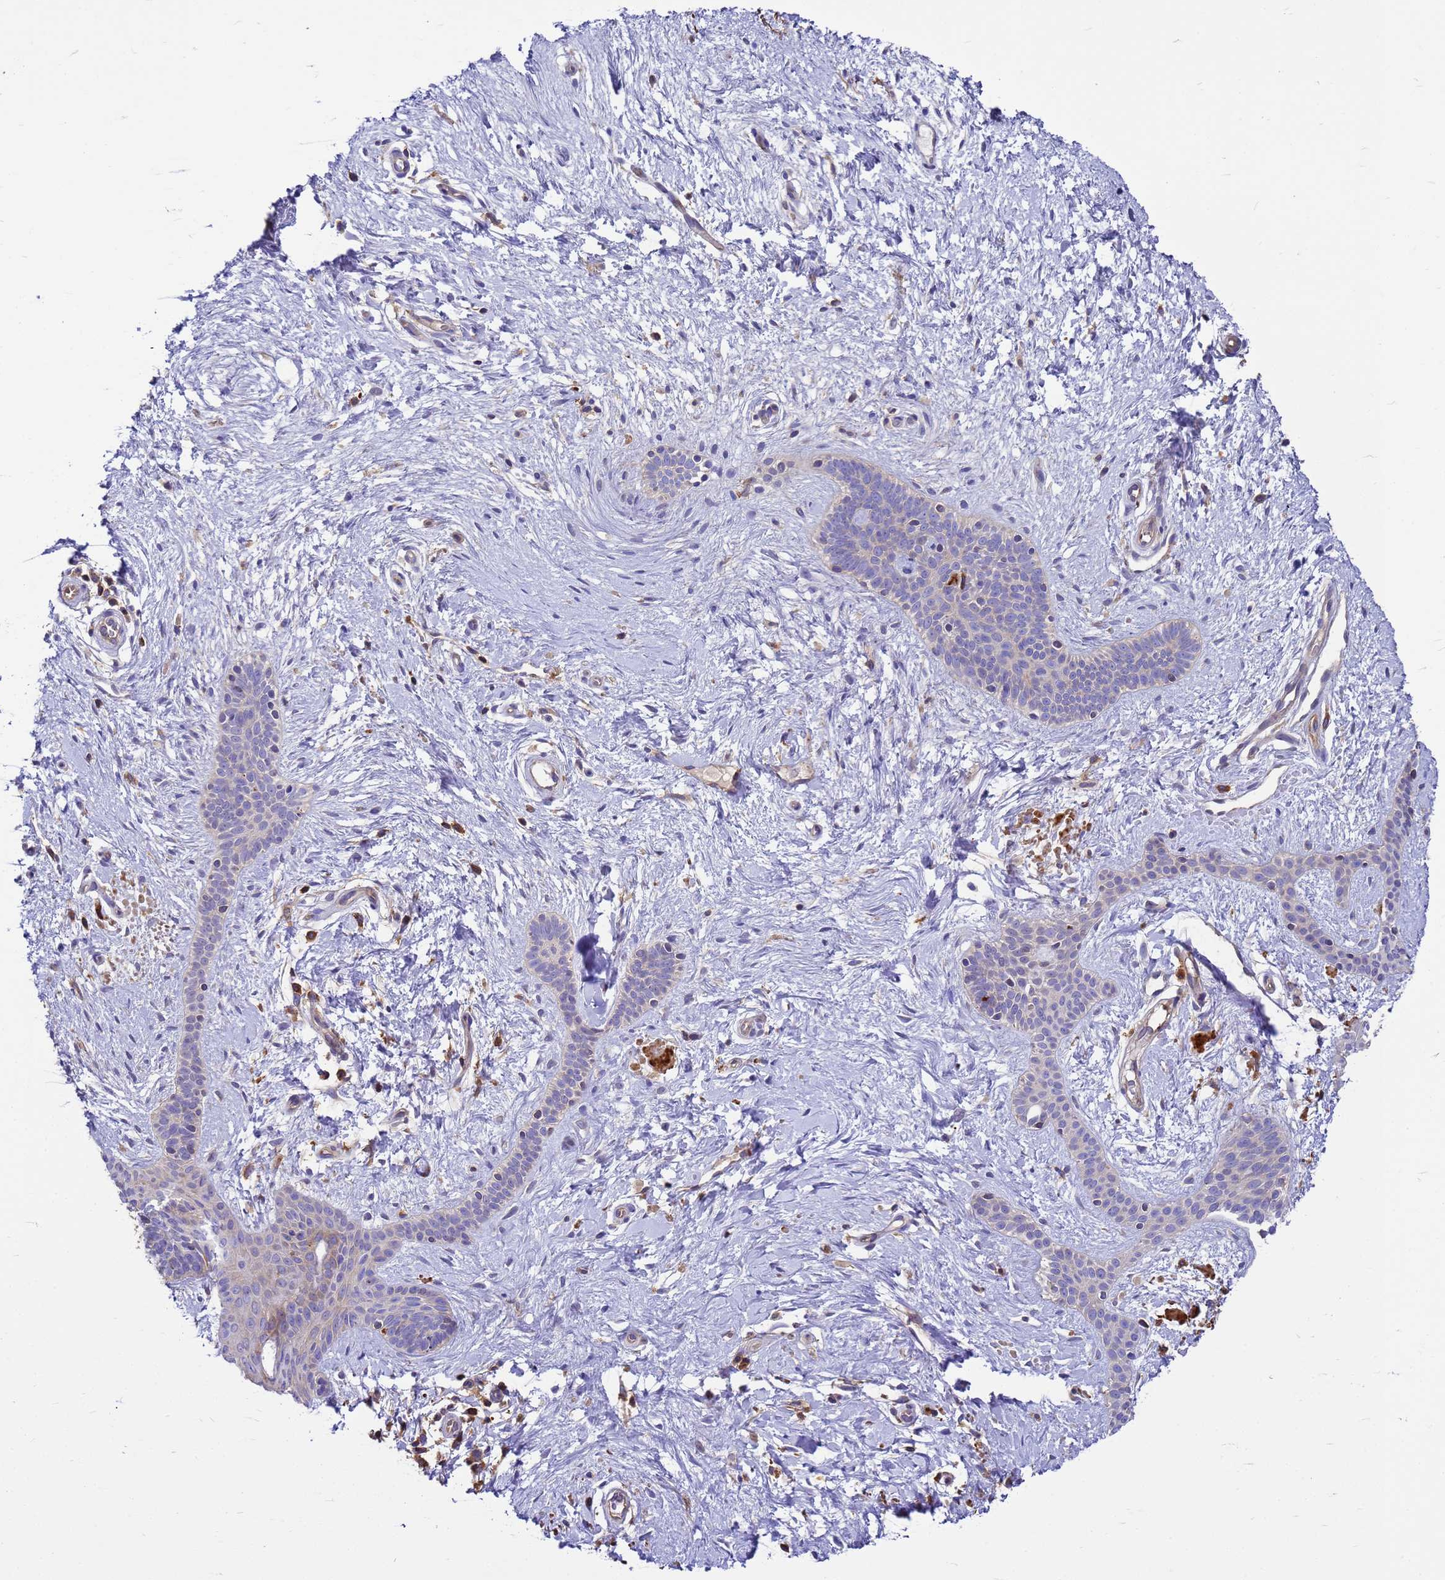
{"staining": {"intensity": "negative", "quantity": "none", "location": "none"}, "tissue": "skin cancer", "cell_type": "Tumor cells", "image_type": "cancer", "snomed": [{"axis": "morphology", "description": "Basal cell carcinoma"}, {"axis": "topography", "description": "Skin"}], "caption": "Immunohistochemical staining of human skin basal cell carcinoma exhibits no significant staining in tumor cells.", "gene": "ZNF235", "patient": {"sex": "male", "age": 78}}